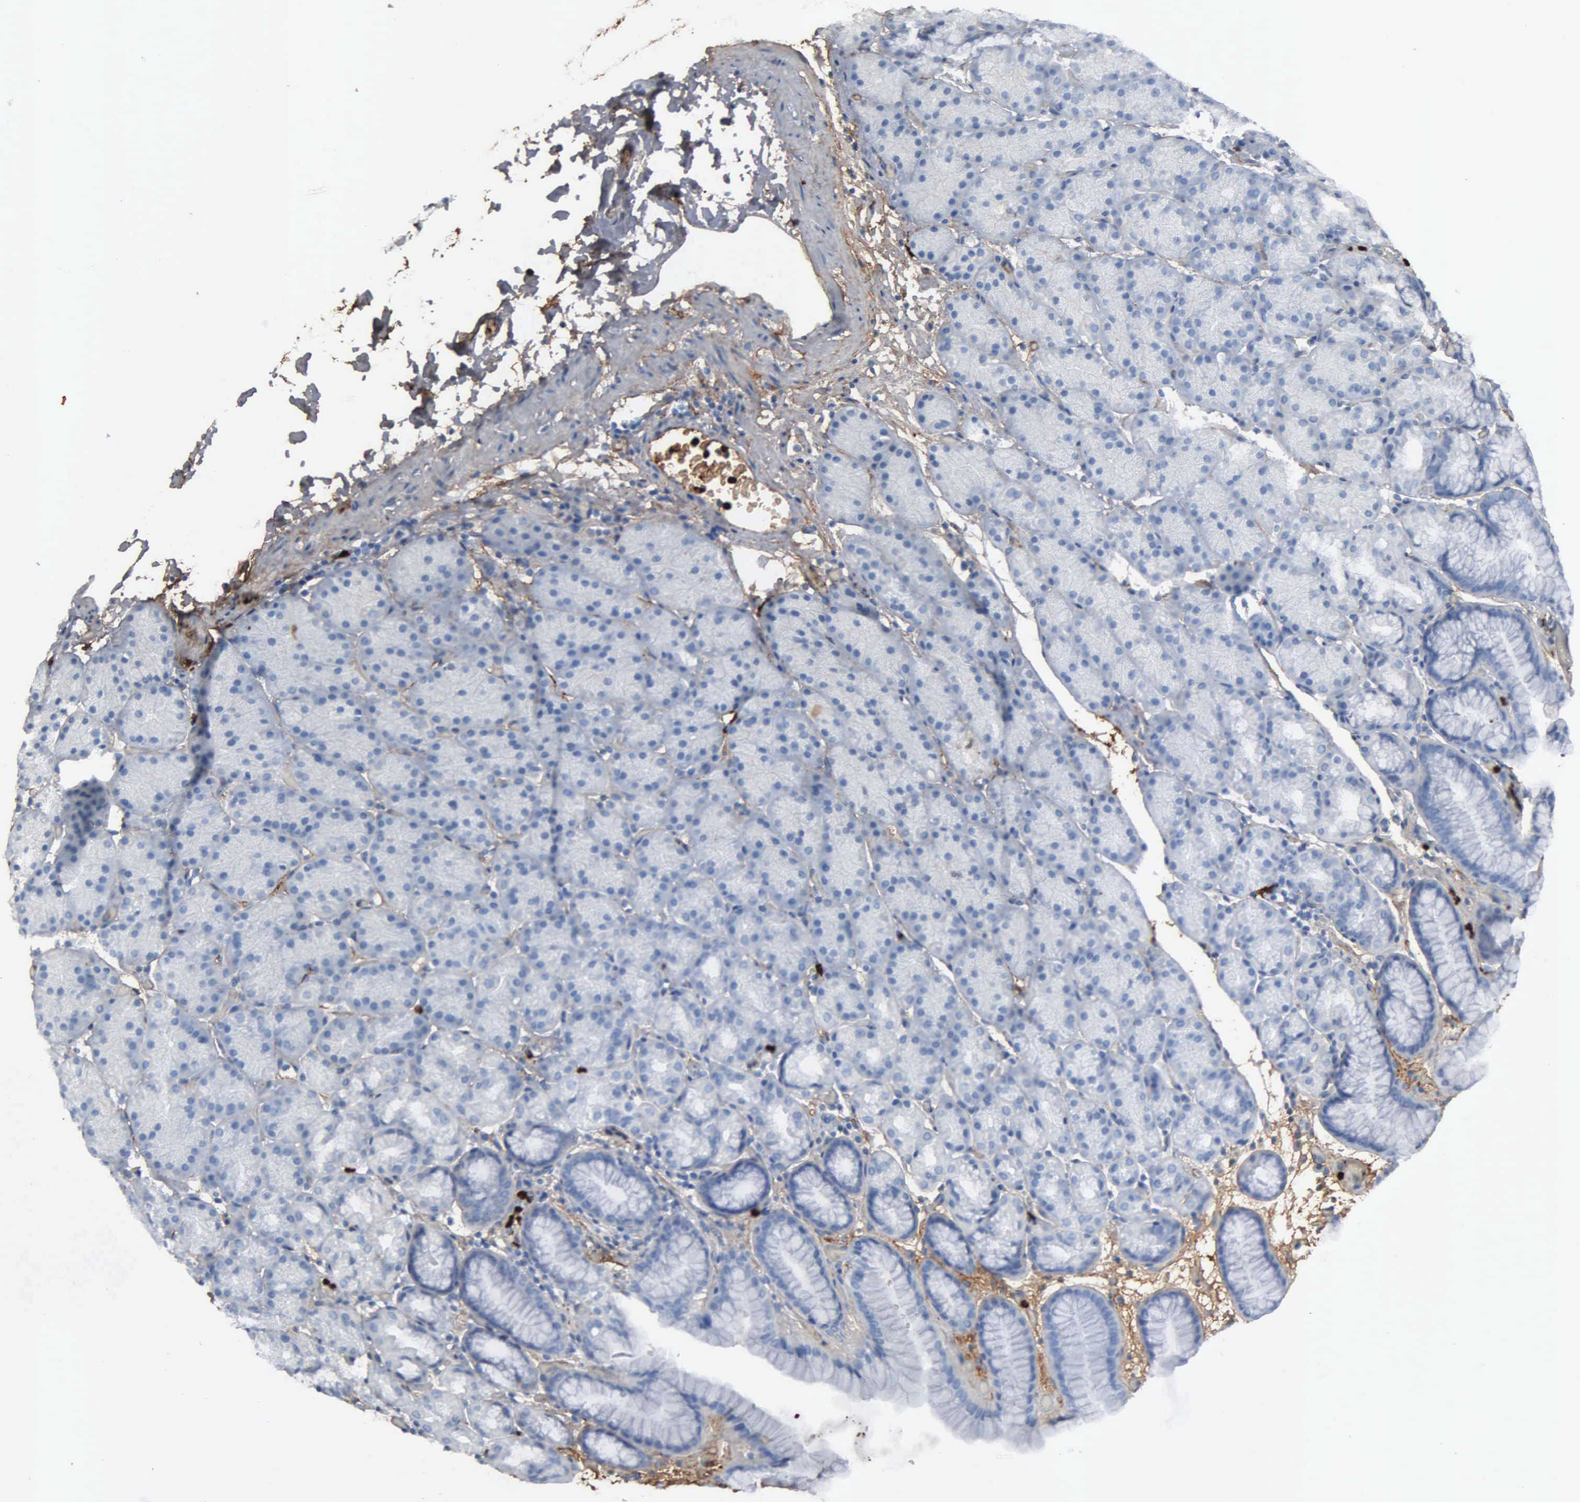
{"staining": {"intensity": "negative", "quantity": "none", "location": "none"}, "tissue": "stomach", "cell_type": "Glandular cells", "image_type": "normal", "snomed": [{"axis": "morphology", "description": "Normal tissue, NOS"}, {"axis": "topography", "description": "Stomach, upper"}], "caption": "IHC histopathology image of benign stomach: stomach stained with DAB displays no significant protein positivity in glandular cells. (DAB IHC visualized using brightfield microscopy, high magnification).", "gene": "FN1", "patient": {"sex": "male", "age": 47}}